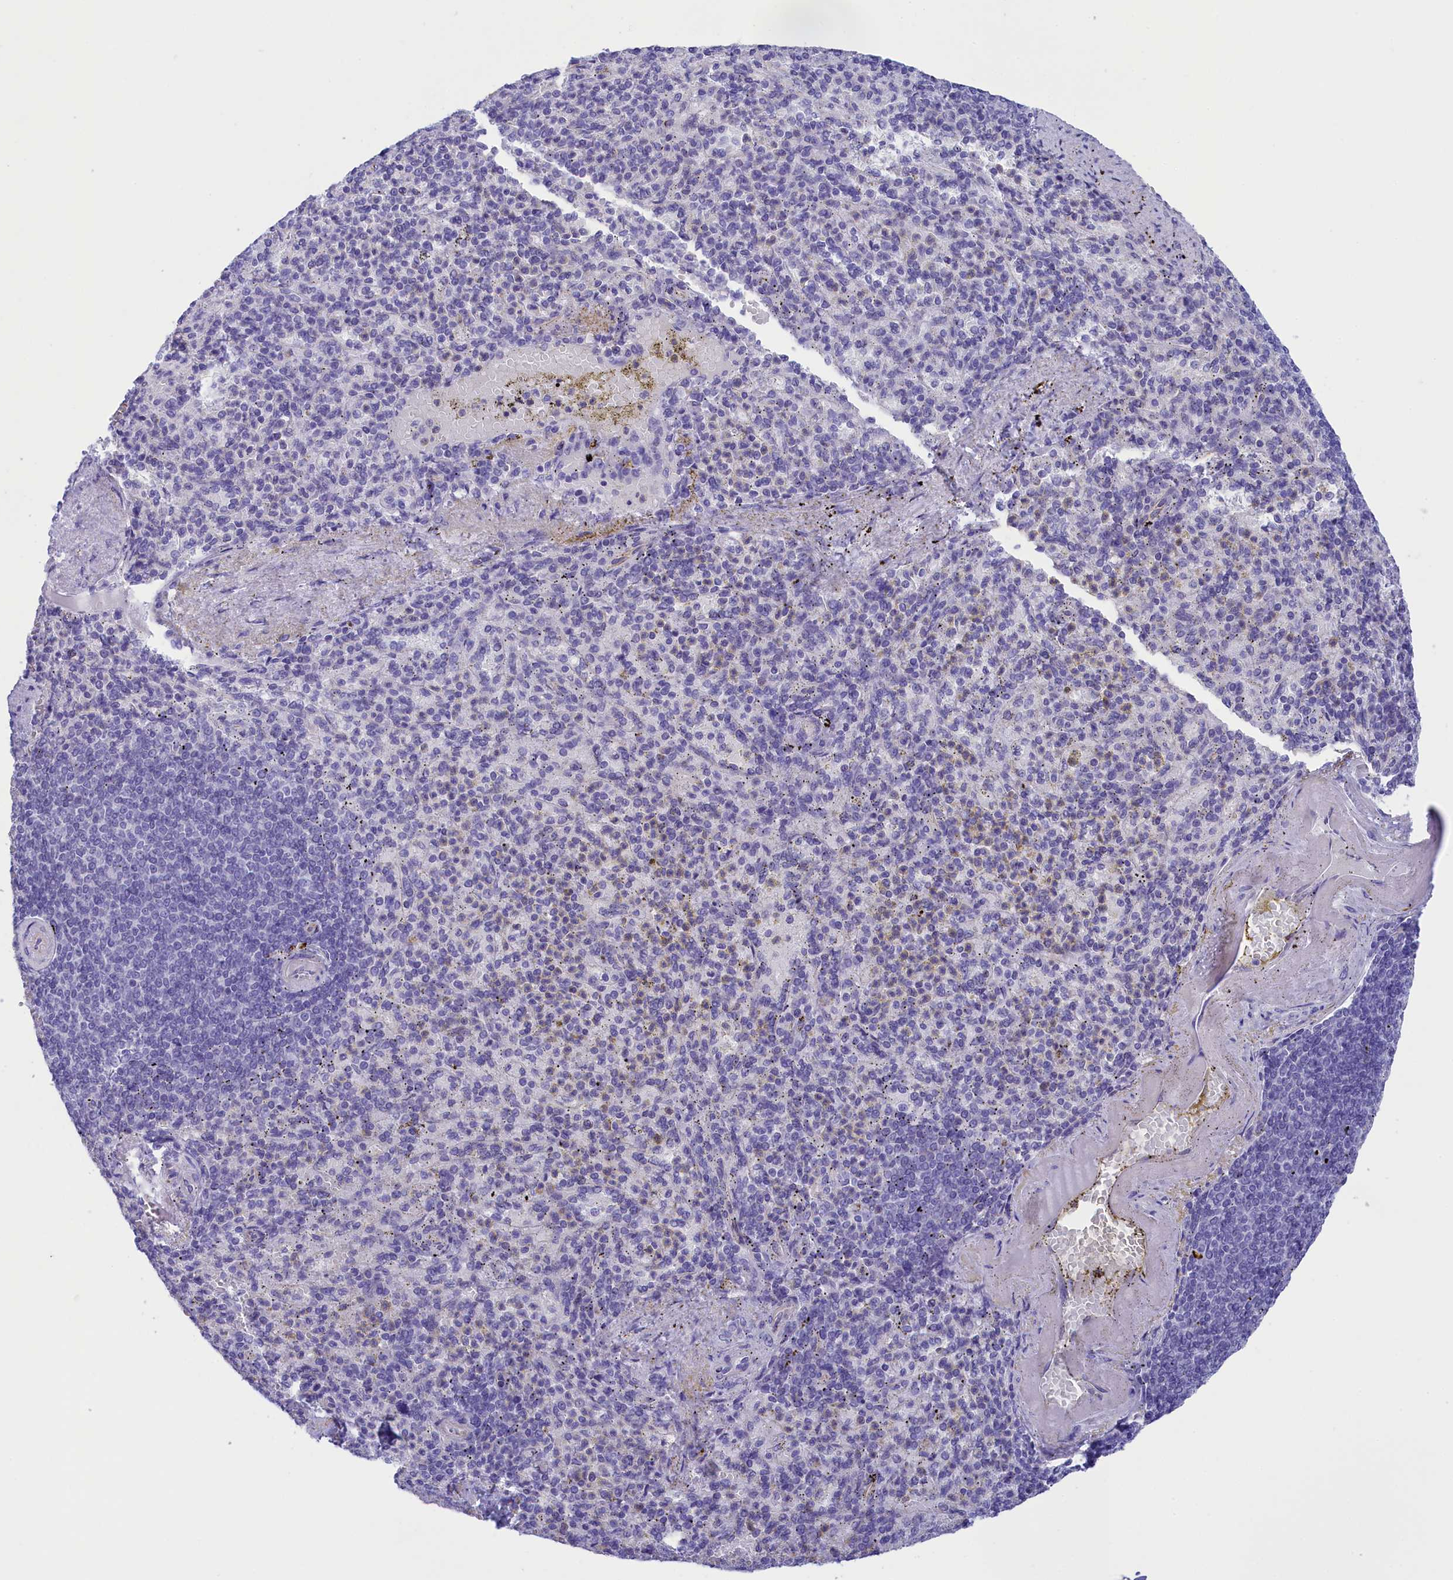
{"staining": {"intensity": "negative", "quantity": "none", "location": "none"}, "tissue": "spleen", "cell_type": "Cells in red pulp", "image_type": "normal", "snomed": [{"axis": "morphology", "description": "Normal tissue, NOS"}, {"axis": "topography", "description": "Spleen"}], "caption": "There is no significant expression in cells in red pulp of spleen. The staining is performed using DAB brown chromogen with nuclei counter-stained in using hematoxylin.", "gene": "TACSTD2", "patient": {"sex": "female", "age": 74}}